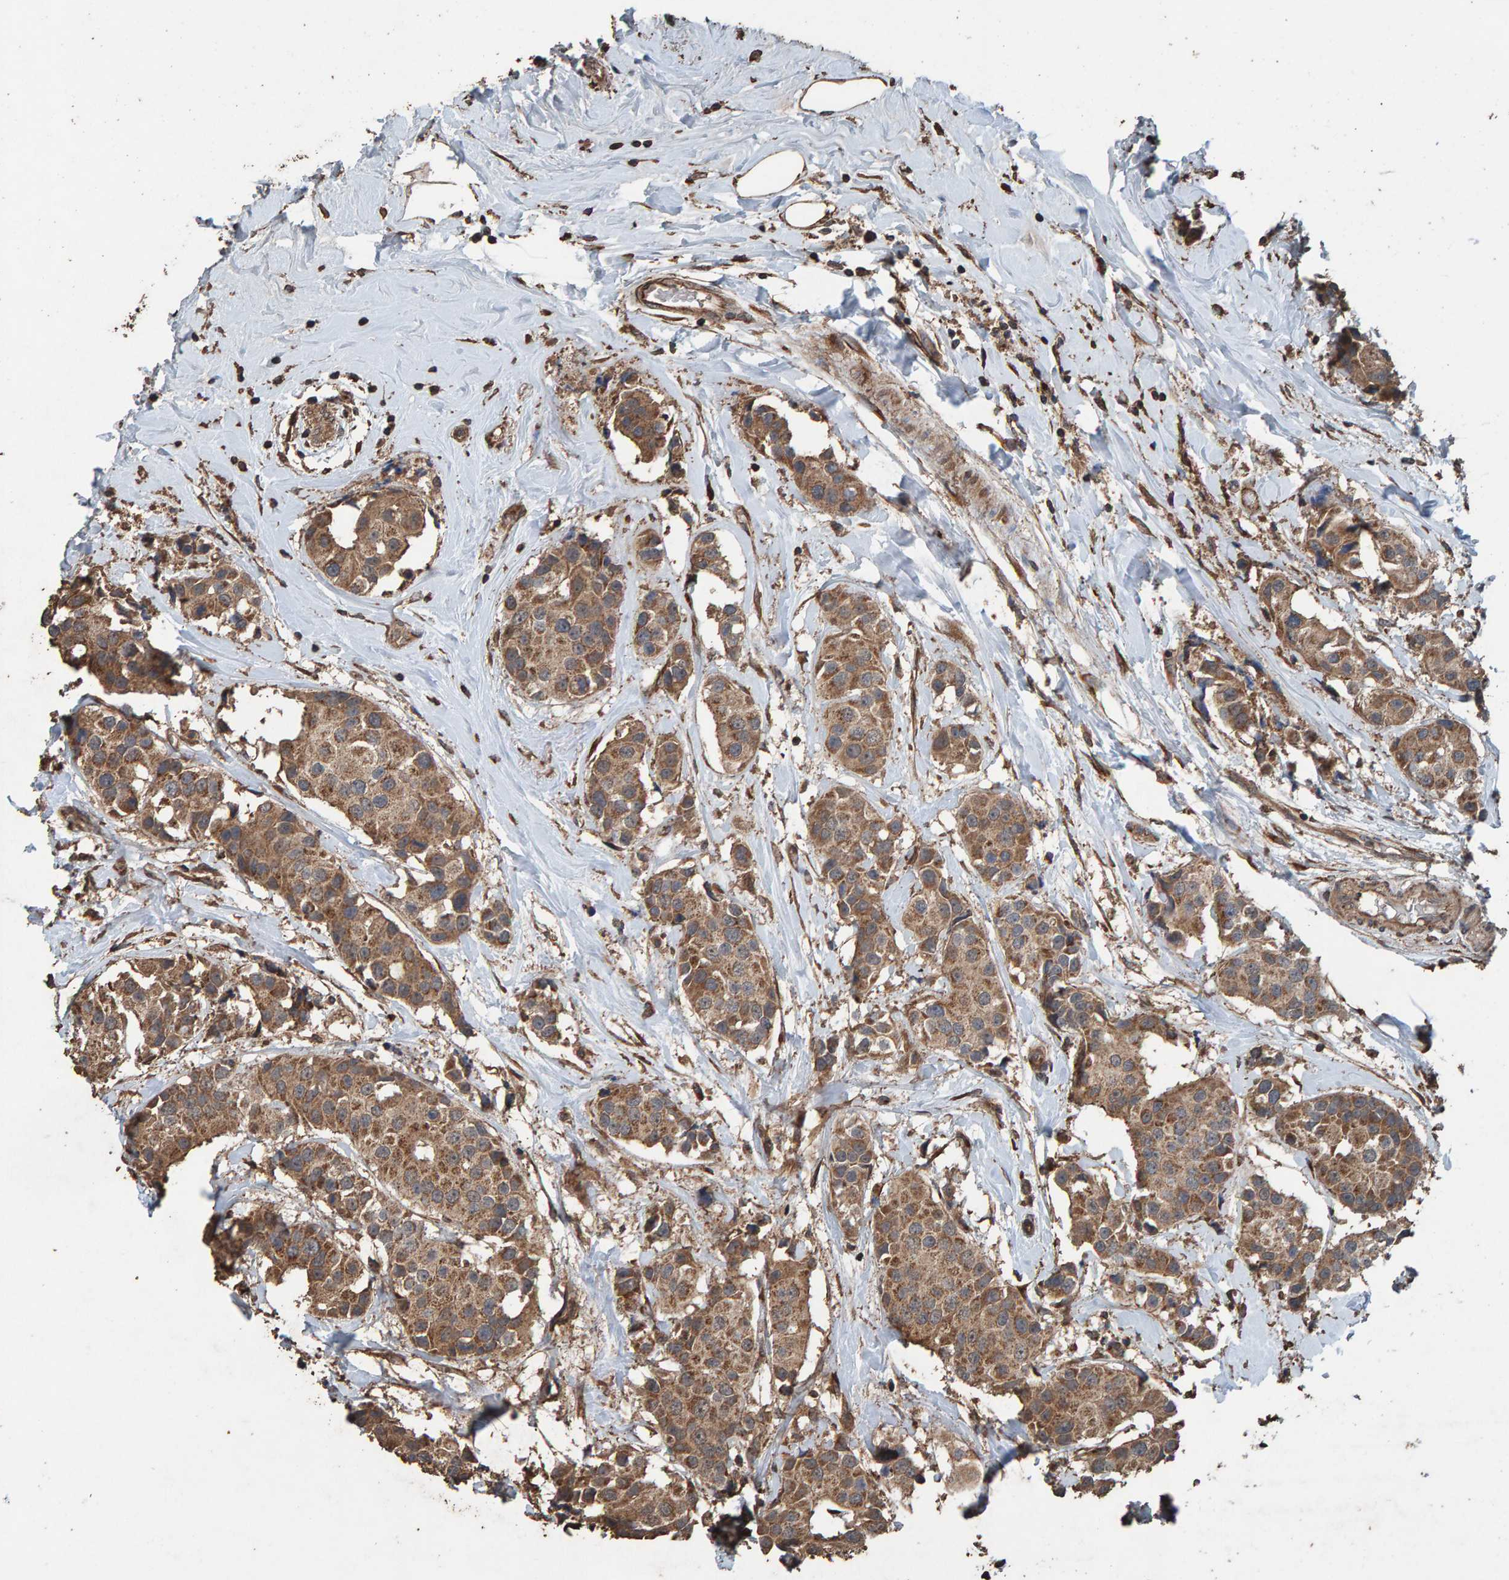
{"staining": {"intensity": "moderate", "quantity": ">75%", "location": "cytoplasmic/membranous"}, "tissue": "breast cancer", "cell_type": "Tumor cells", "image_type": "cancer", "snomed": [{"axis": "morphology", "description": "Normal tissue, NOS"}, {"axis": "morphology", "description": "Duct carcinoma"}, {"axis": "topography", "description": "Breast"}], "caption": "Protein staining by immunohistochemistry (IHC) displays moderate cytoplasmic/membranous positivity in about >75% of tumor cells in breast cancer.", "gene": "DUS1L", "patient": {"sex": "female", "age": 39}}